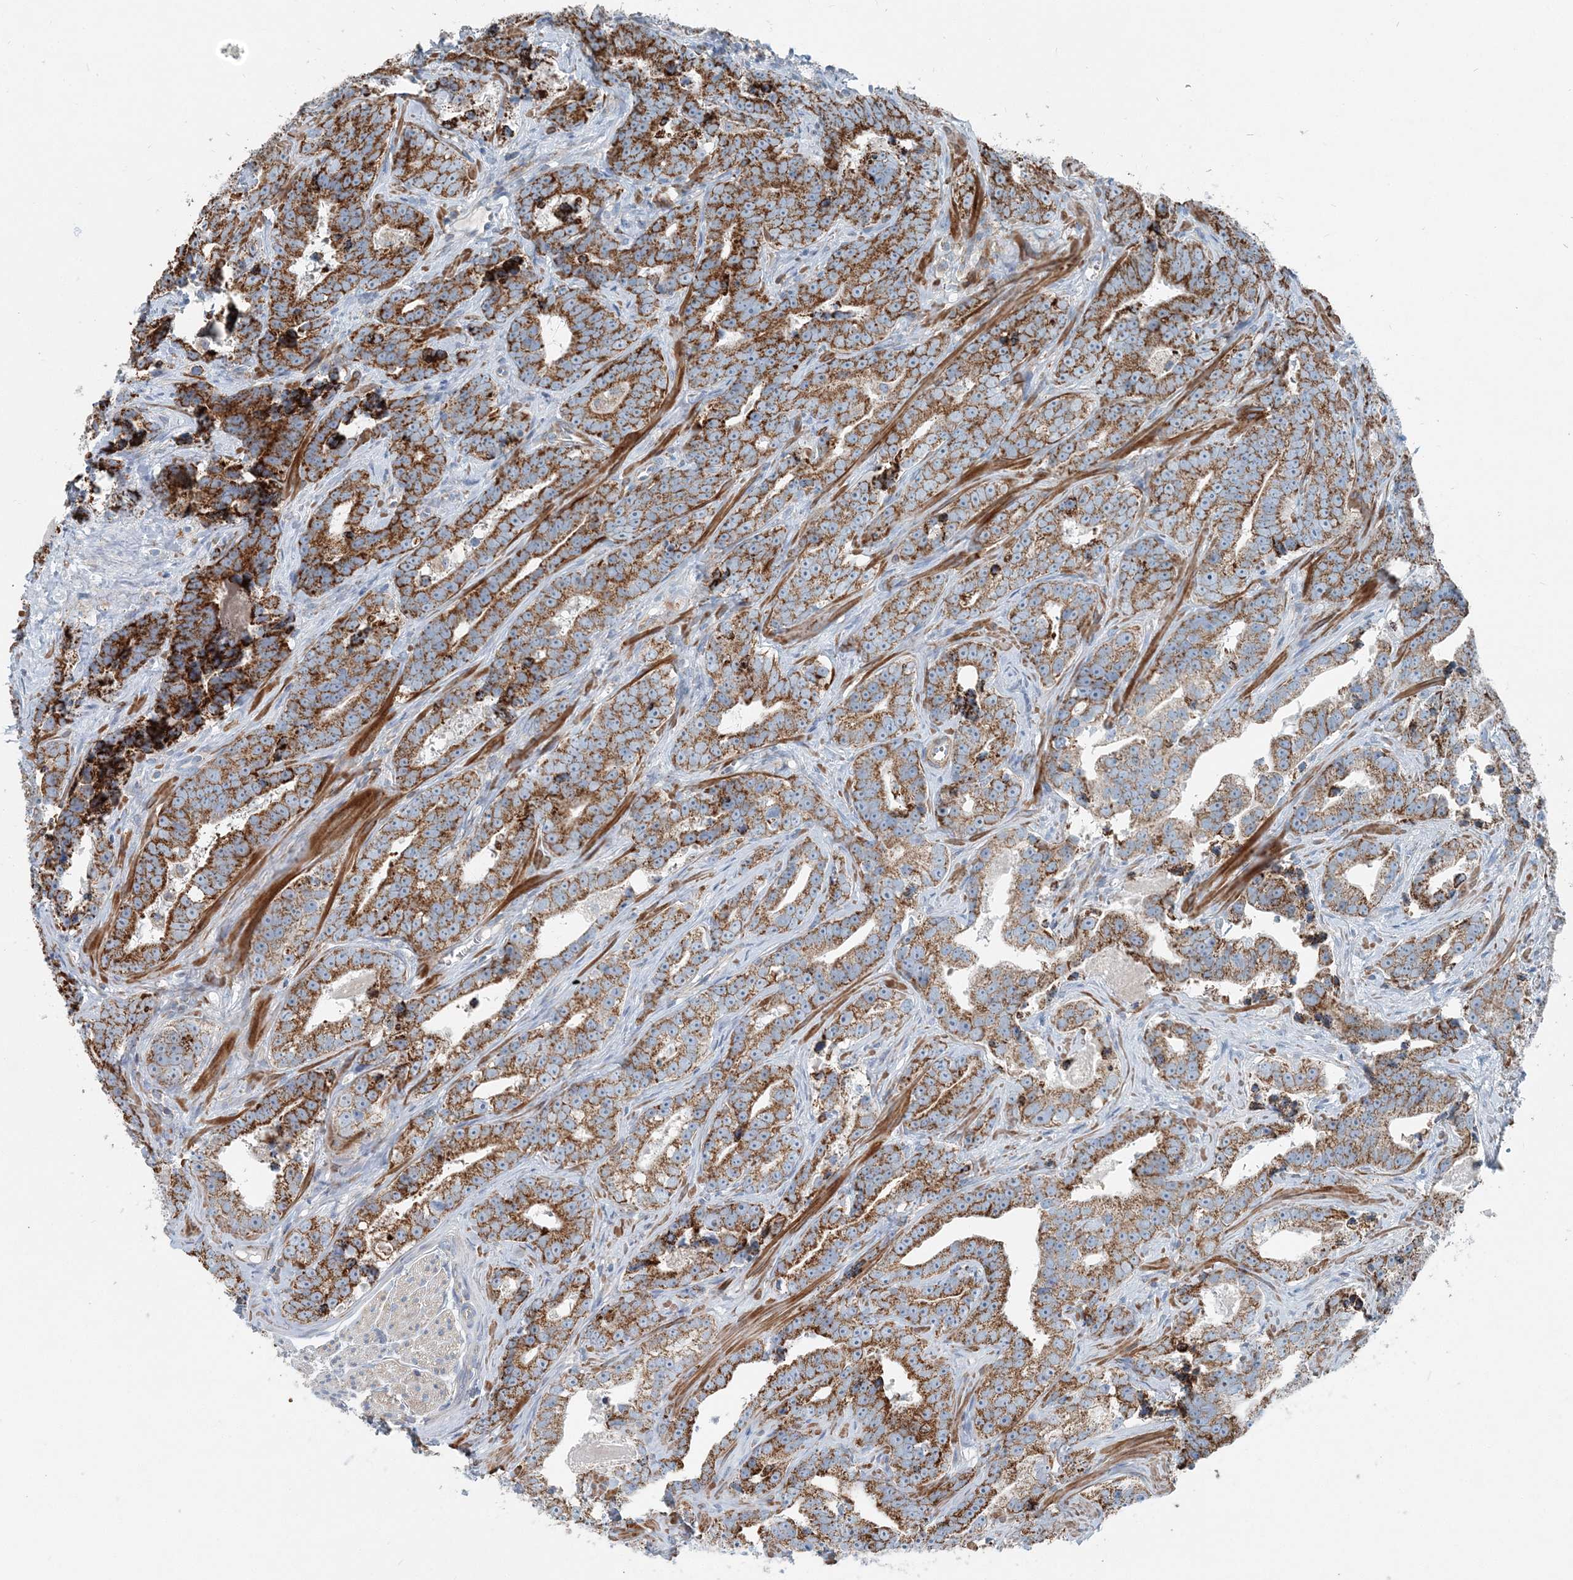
{"staining": {"intensity": "strong", "quantity": "25%-75%", "location": "cytoplasmic/membranous"}, "tissue": "prostate cancer", "cell_type": "Tumor cells", "image_type": "cancer", "snomed": [{"axis": "morphology", "description": "Adenocarcinoma, High grade"}, {"axis": "topography", "description": "Prostate"}], "caption": "A photomicrograph of human prostate cancer stained for a protein shows strong cytoplasmic/membranous brown staining in tumor cells. (Stains: DAB (3,3'-diaminobenzidine) in brown, nuclei in blue, Microscopy: brightfield microscopy at high magnification).", "gene": "INTU", "patient": {"sex": "male", "age": 62}}